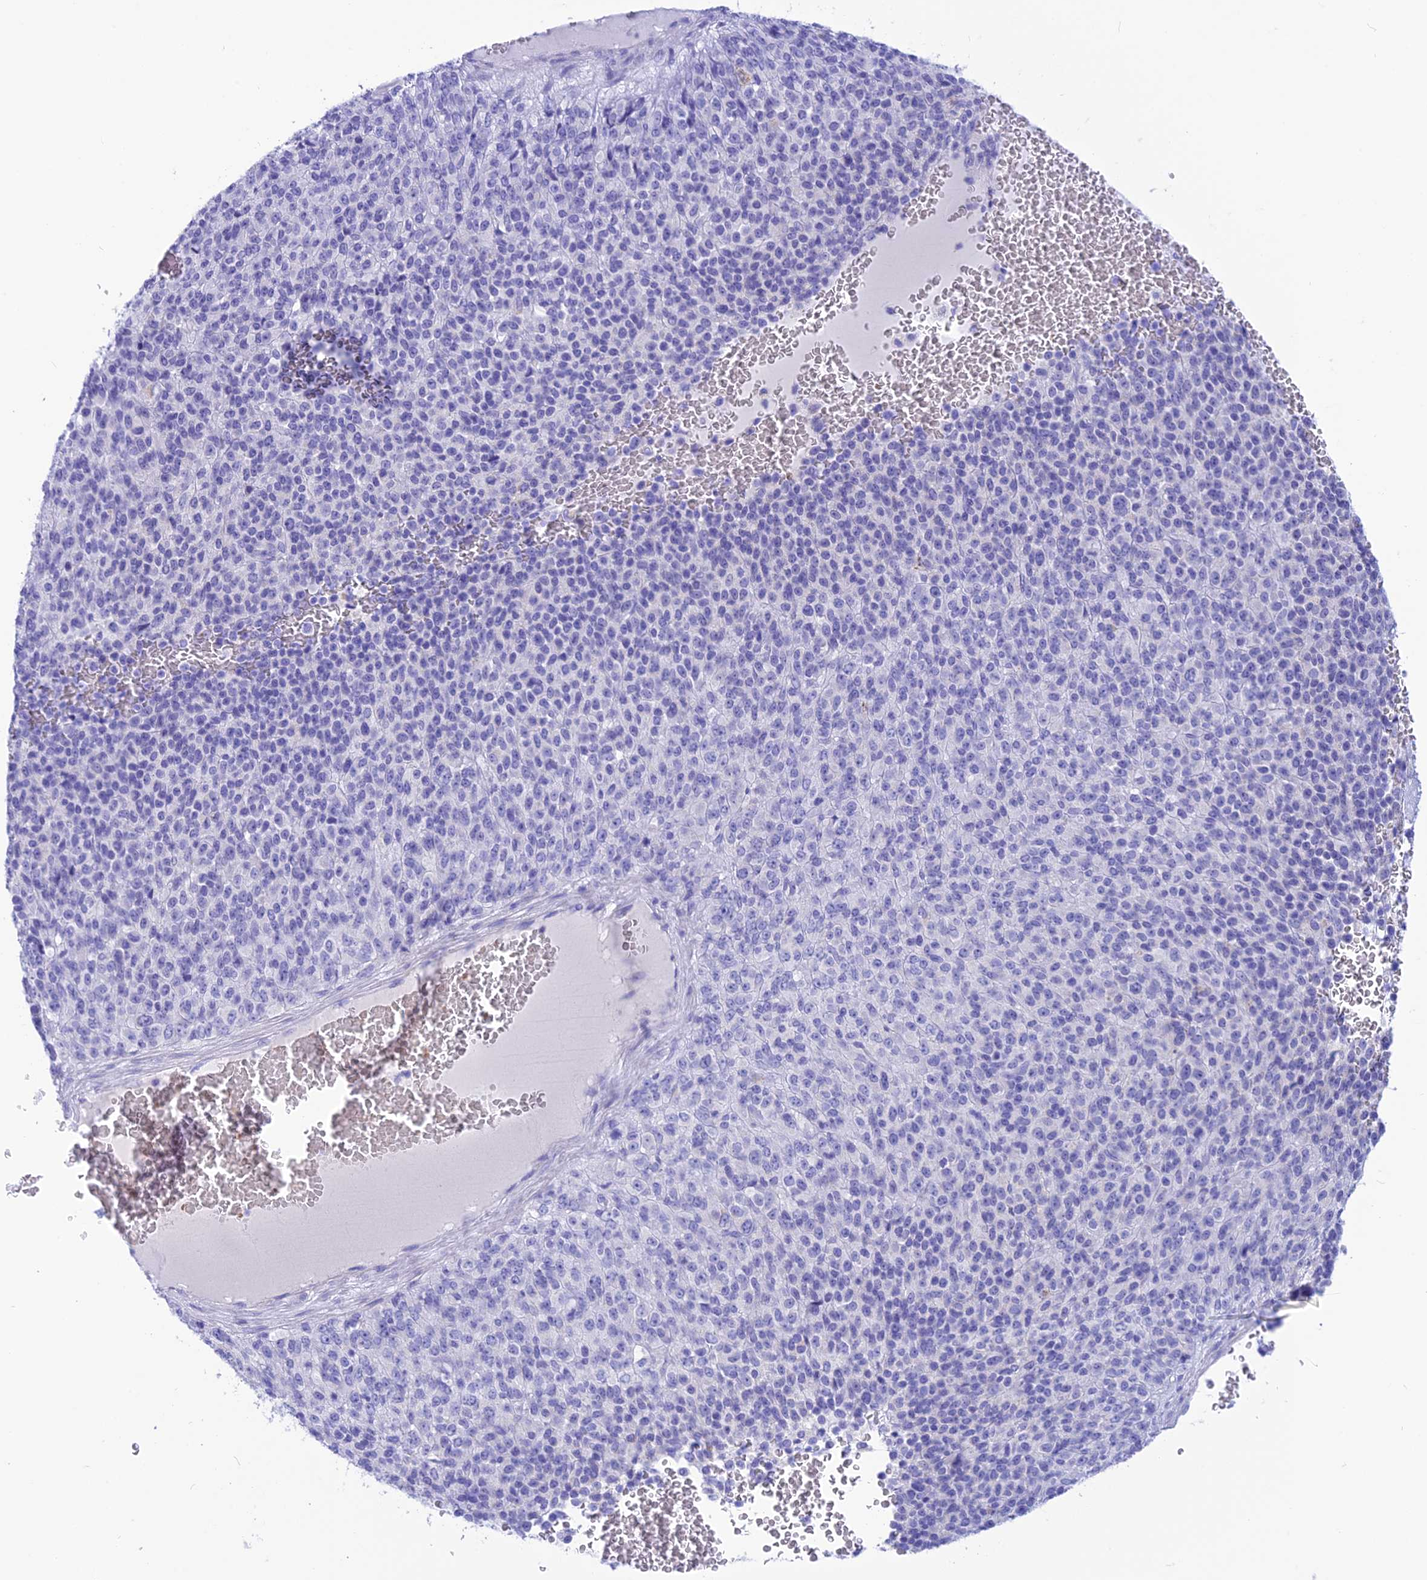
{"staining": {"intensity": "negative", "quantity": "none", "location": "none"}, "tissue": "melanoma", "cell_type": "Tumor cells", "image_type": "cancer", "snomed": [{"axis": "morphology", "description": "Malignant melanoma, Metastatic site"}, {"axis": "topography", "description": "Brain"}], "caption": "Melanoma stained for a protein using IHC exhibits no expression tumor cells.", "gene": "GLYATL1", "patient": {"sex": "female", "age": 56}}